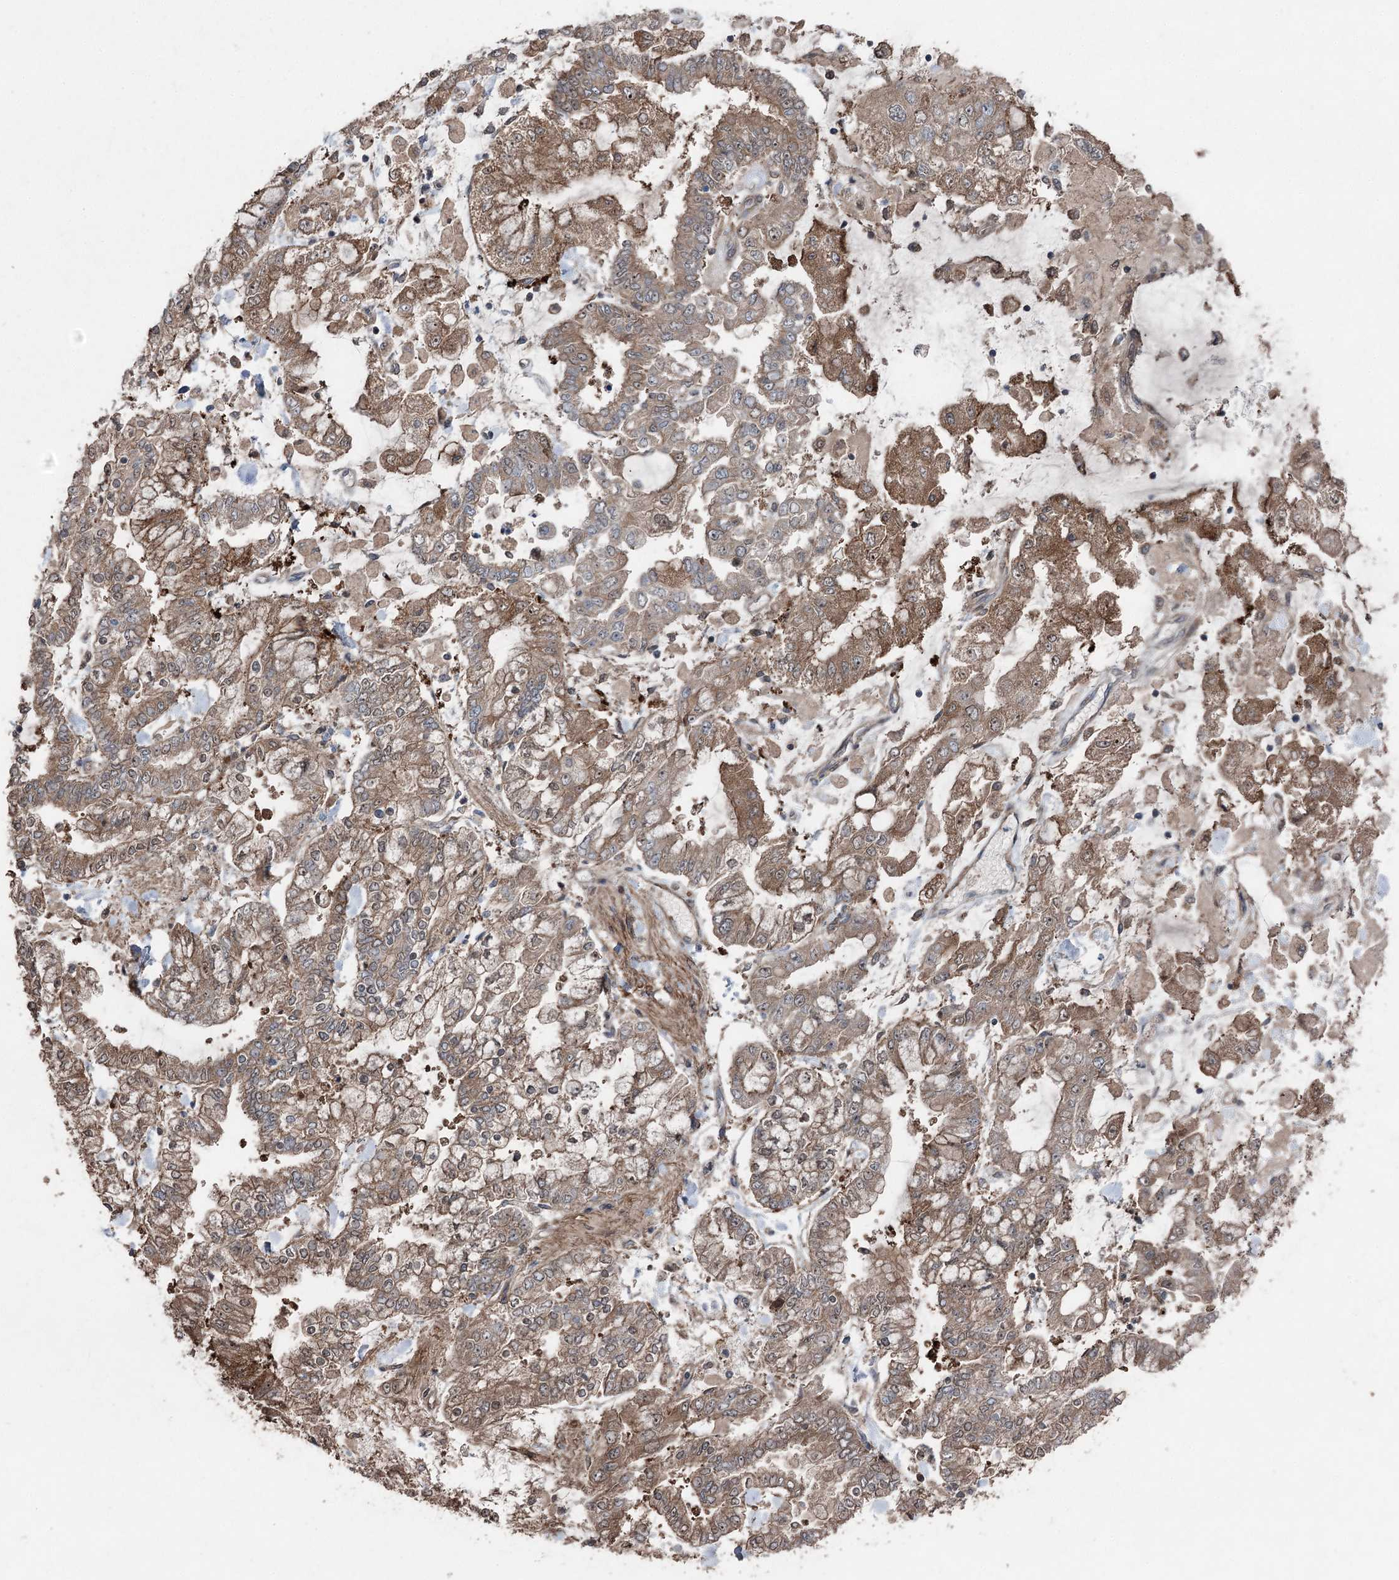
{"staining": {"intensity": "moderate", "quantity": ">75%", "location": "cytoplasmic/membranous"}, "tissue": "stomach cancer", "cell_type": "Tumor cells", "image_type": "cancer", "snomed": [{"axis": "morphology", "description": "Normal tissue, NOS"}, {"axis": "morphology", "description": "Adenocarcinoma, NOS"}, {"axis": "topography", "description": "Stomach, upper"}, {"axis": "topography", "description": "Stomach"}], "caption": "Protein analysis of stomach adenocarcinoma tissue reveals moderate cytoplasmic/membranous expression in about >75% of tumor cells. (DAB IHC with brightfield microscopy, high magnification).", "gene": "MAPK8IP2", "patient": {"sex": "male", "age": 76}}